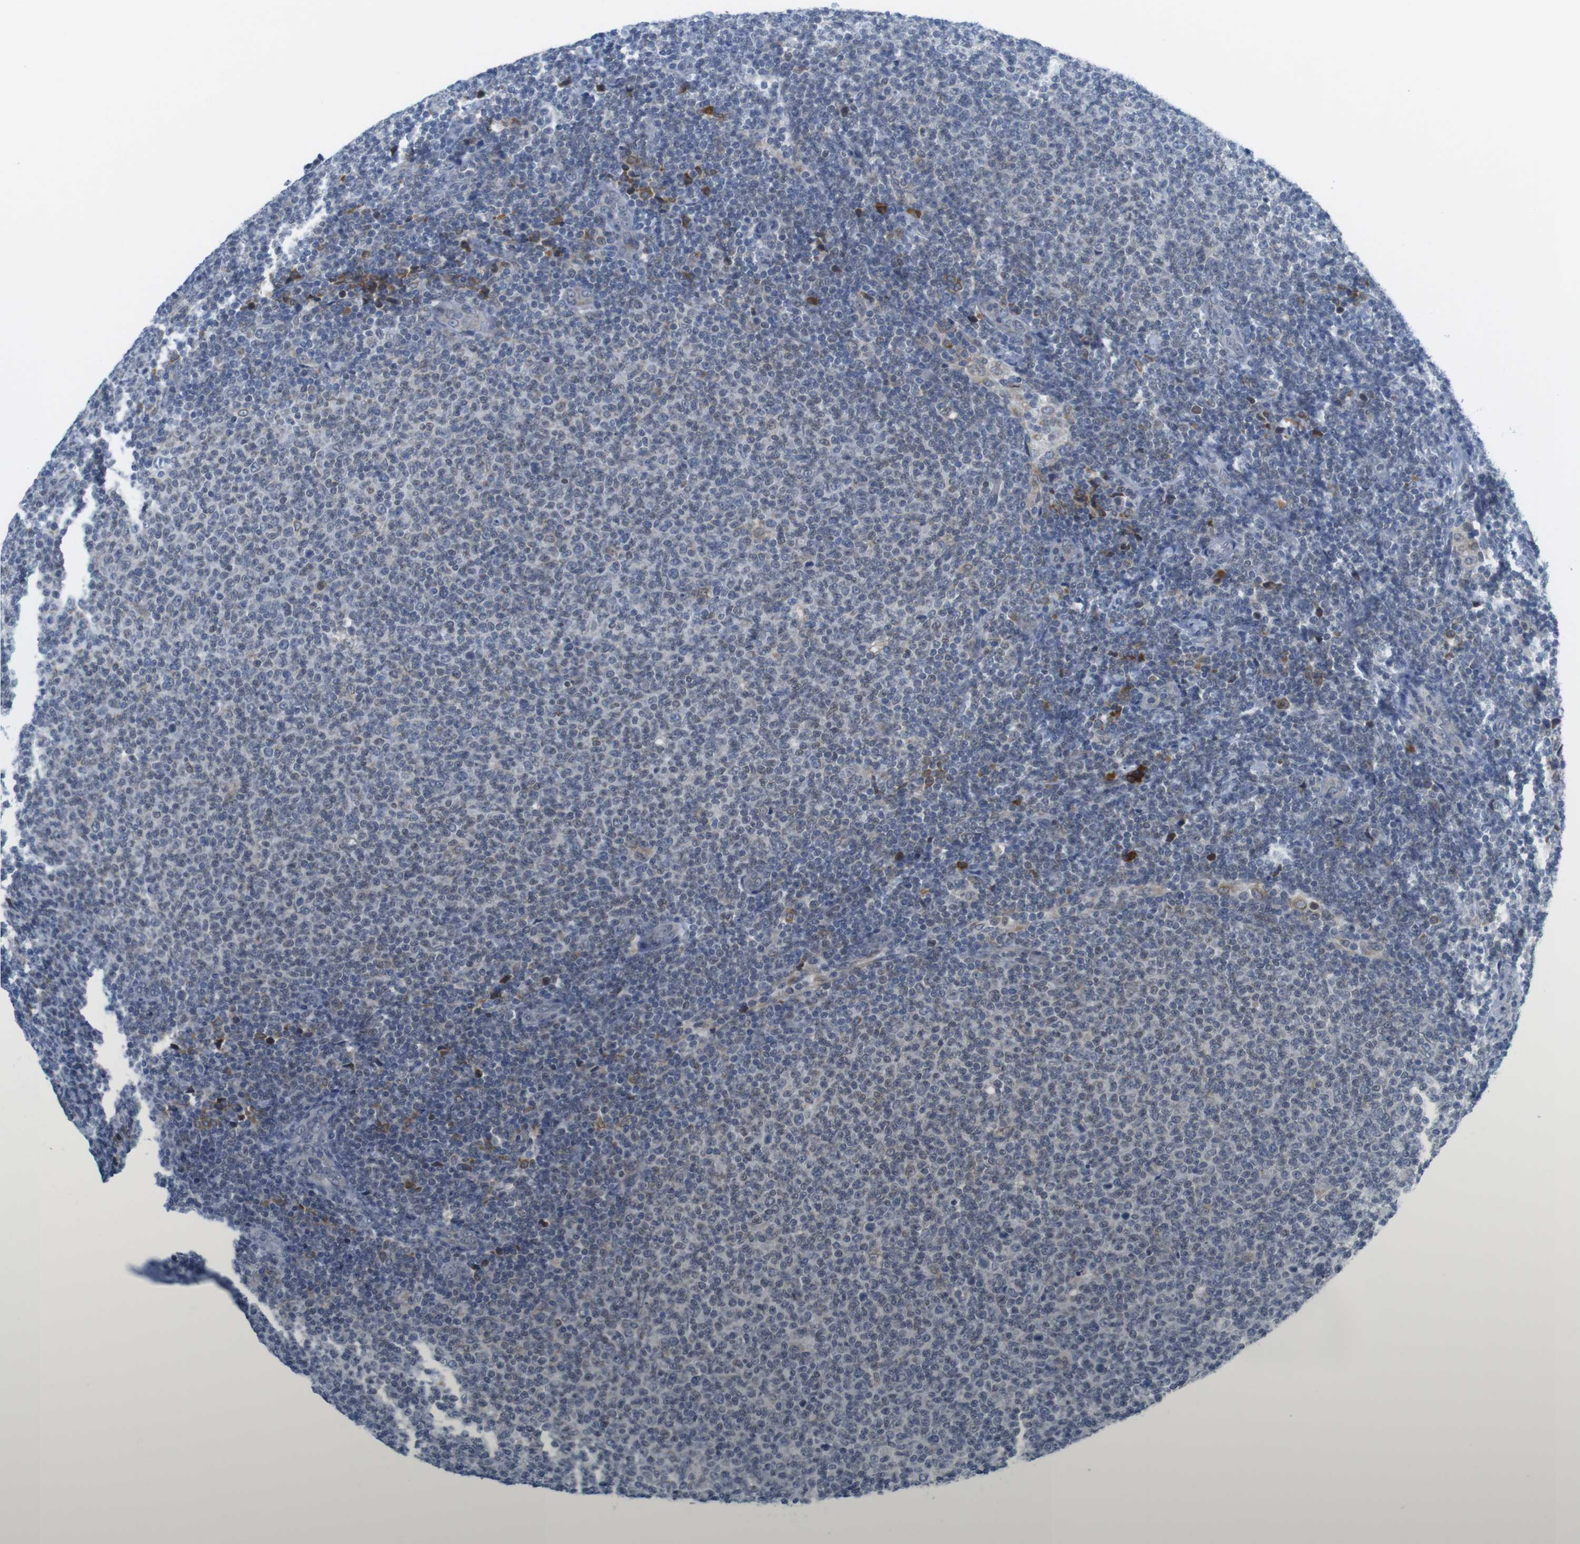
{"staining": {"intensity": "negative", "quantity": "none", "location": "none"}, "tissue": "lymphoma", "cell_type": "Tumor cells", "image_type": "cancer", "snomed": [{"axis": "morphology", "description": "Malignant lymphoma, non-Hodgkin's type, Low grade"}, {"axis": "topography", "description": "Lymph node"}], "caption": "The photomicrograph shows no significant positivity in tumor cells of malignant lymphoma, non-Hodgkin's type (low-grade).", "gene": "ERGIC3", "patient": {"sex": "male", "age": 66}}